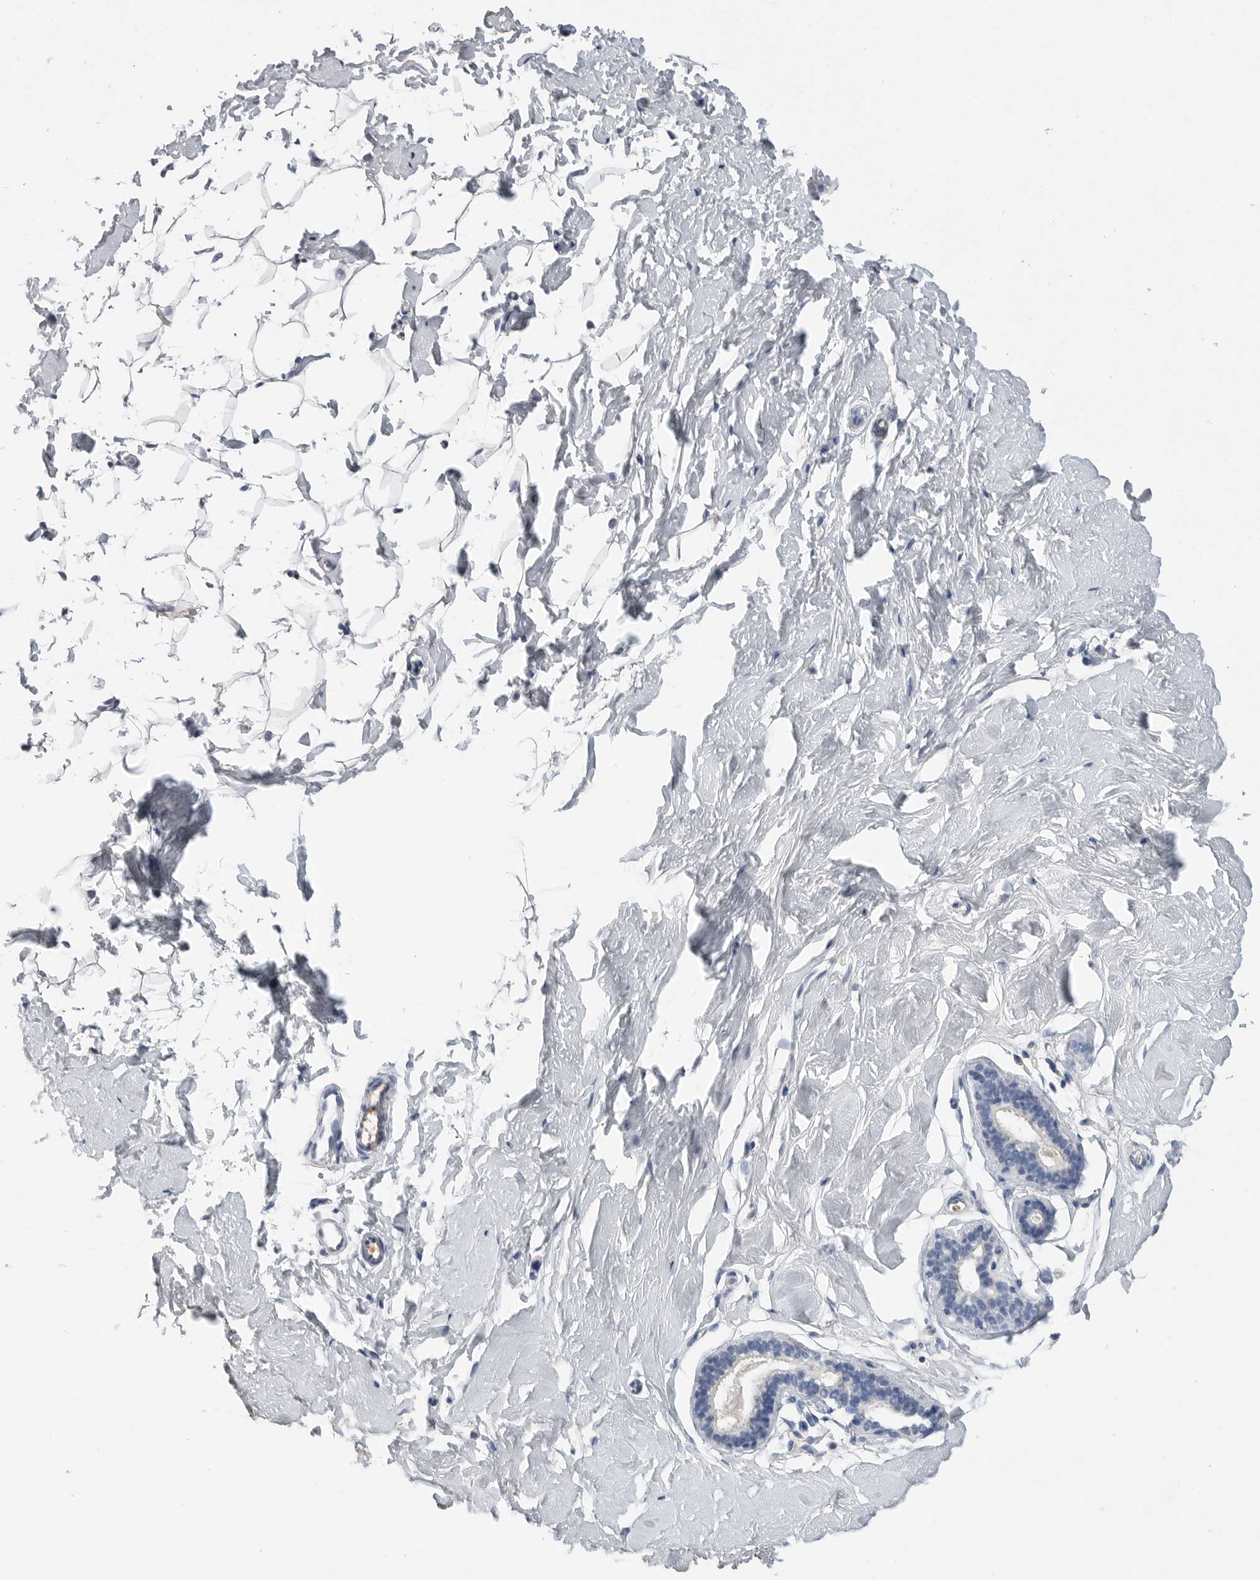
{"staining": {"intensity": "negative", "quantity": "none", "location": "none"}, "tissue": "breast", "cell_type": "Adipocytes", "image_type": "normal", "snomed": [{"axis": "morphology", "description": "Normal tissue, NOS"}, {"axis": "topography", "description": "Breast"}], "caption": "IHC micrograph of benign breast: human breast stained with DAB demonstrates no significant protein expression in adipocytes.", "gene": "FABP6", "patient": {"sex": "female", "age": 23}}